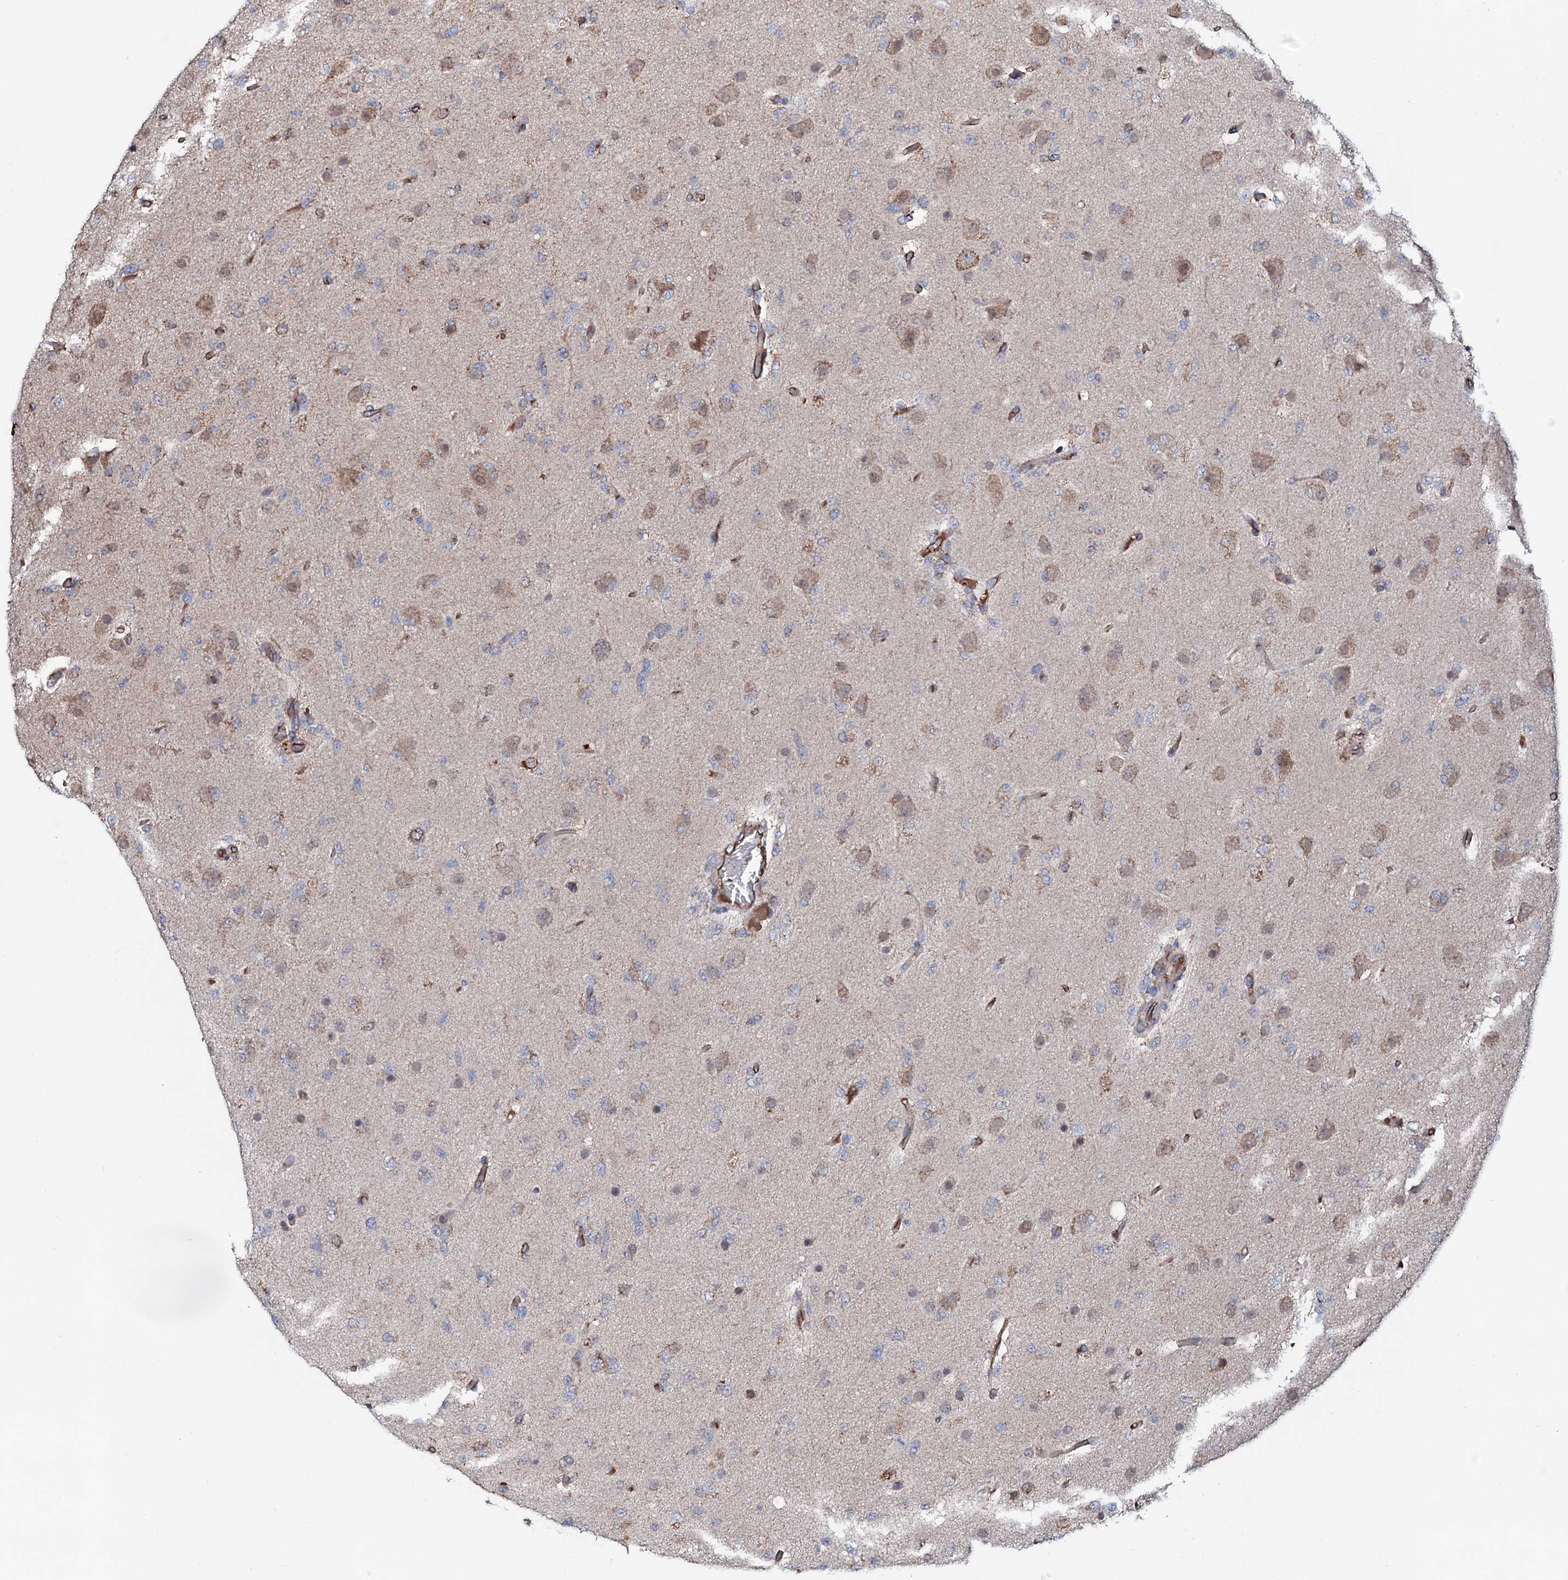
{"staining": {"intensity": "moderate", "quantity": "25%-75%", "location": "cytoplasmic/membranous"}, "tissue": "glioma", "cell_type": "Tumor cells", "image_type": "cancer", "snomed": [{"axis": "morphology", "description": "Glioma, malignant, High grade"}, {"axis": "topography", "description": "Brain"}], "caption": "A micrograph of glioma stained for a protein demonstrates moderate cytoplasmic/membranous brown staining in tumor cells. (IHC, brightfield microscopy, high magnification).", "gene": "PPP1R3D", "patient": {"sex": "female", "age": 74}}